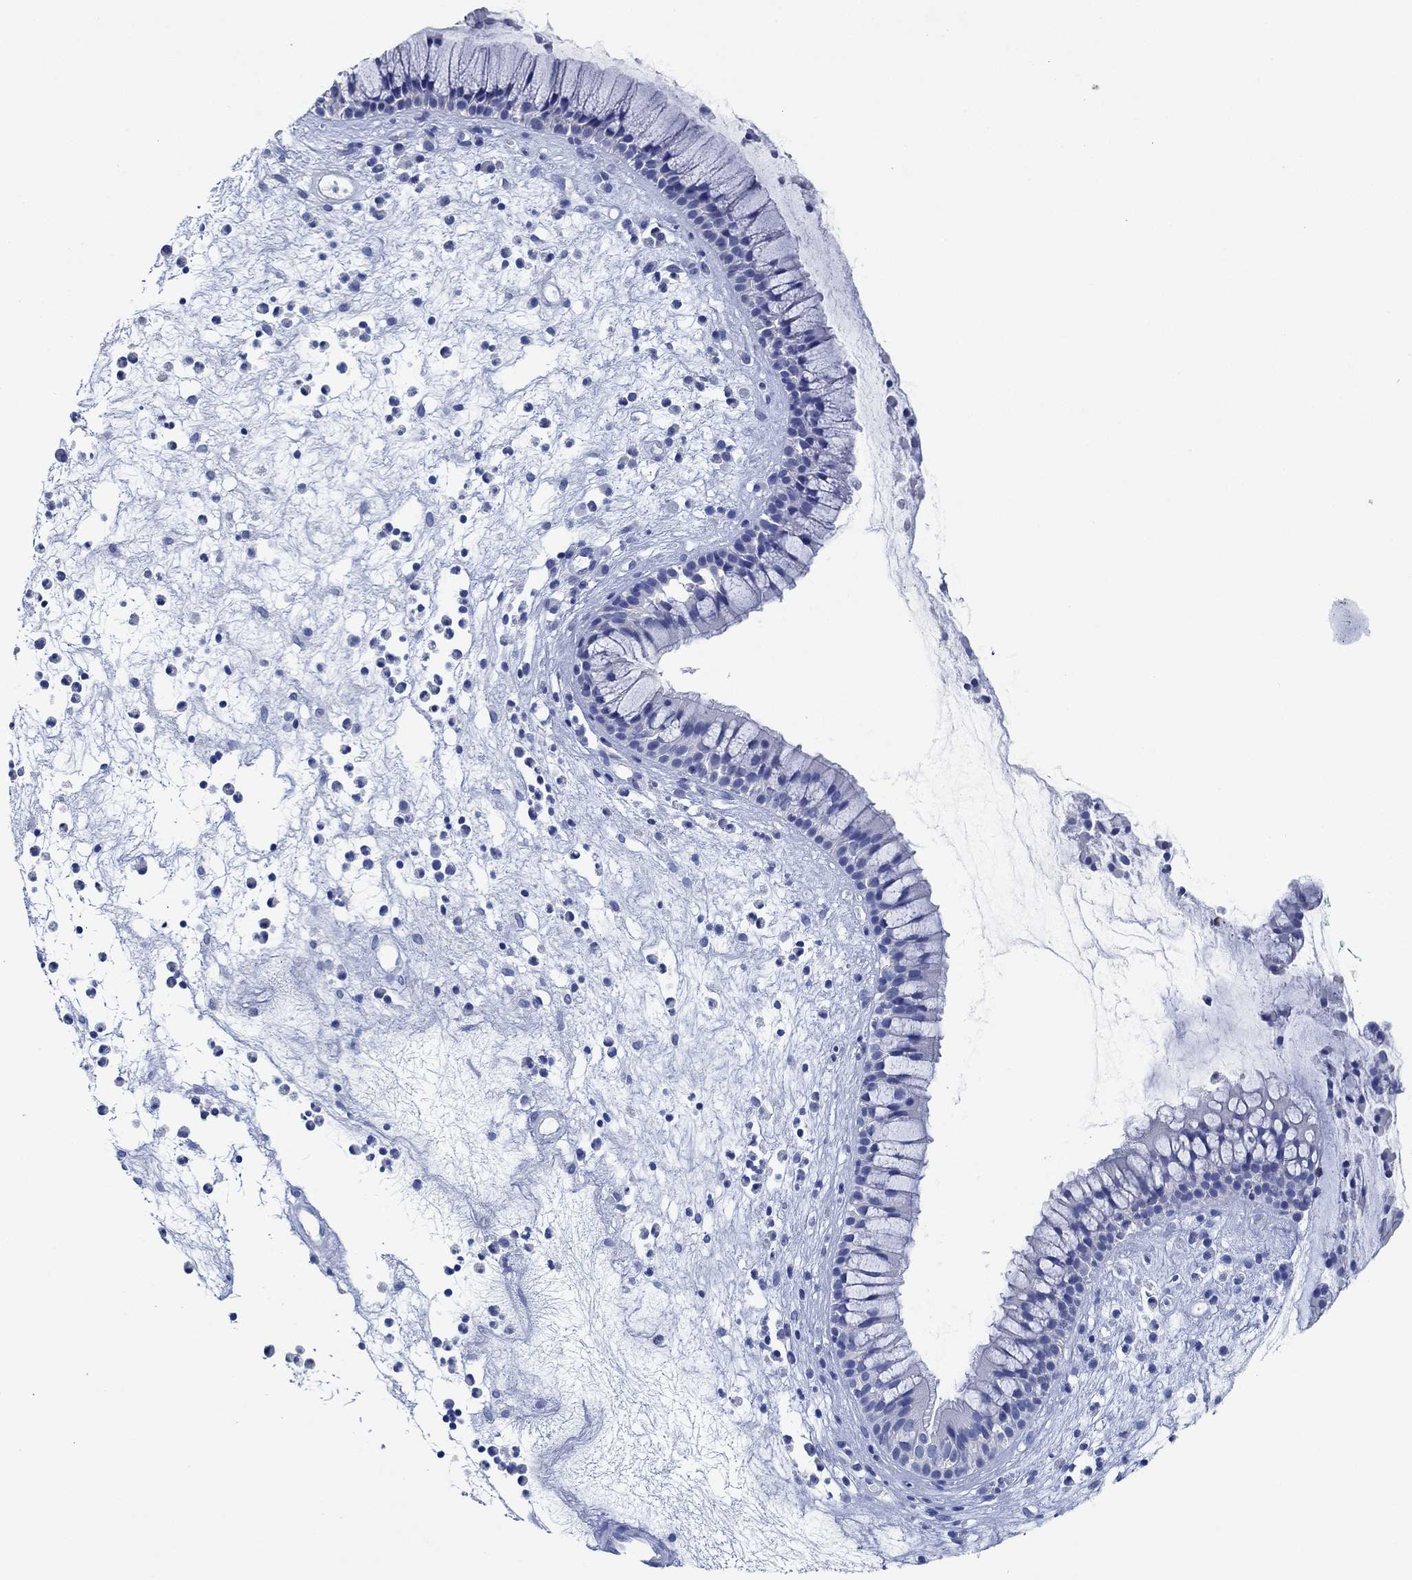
{"staining": {"intensity": "negative", "quantity": "none", "location": "none"}, "tissue": "nasopharynx", "cell_type": "Respiratory epithelial cells", "image_type": "normal", "snomed": [{"axis": "morphology", "description": "Normal tissue, NOS"}, {"axis": "topography", "description": "Nasopharynx"}], "caption": "IHC micrograph of unremarkable nasopharynx stained for a protein (brown), which demonstrates no expression in respiratory epithelial cells. (DAB immunohistochemistry visualized using brightfield microscopy, high magnification).", "gene": "ZNF671", "patient": {"sex": "male", "age": 77}}